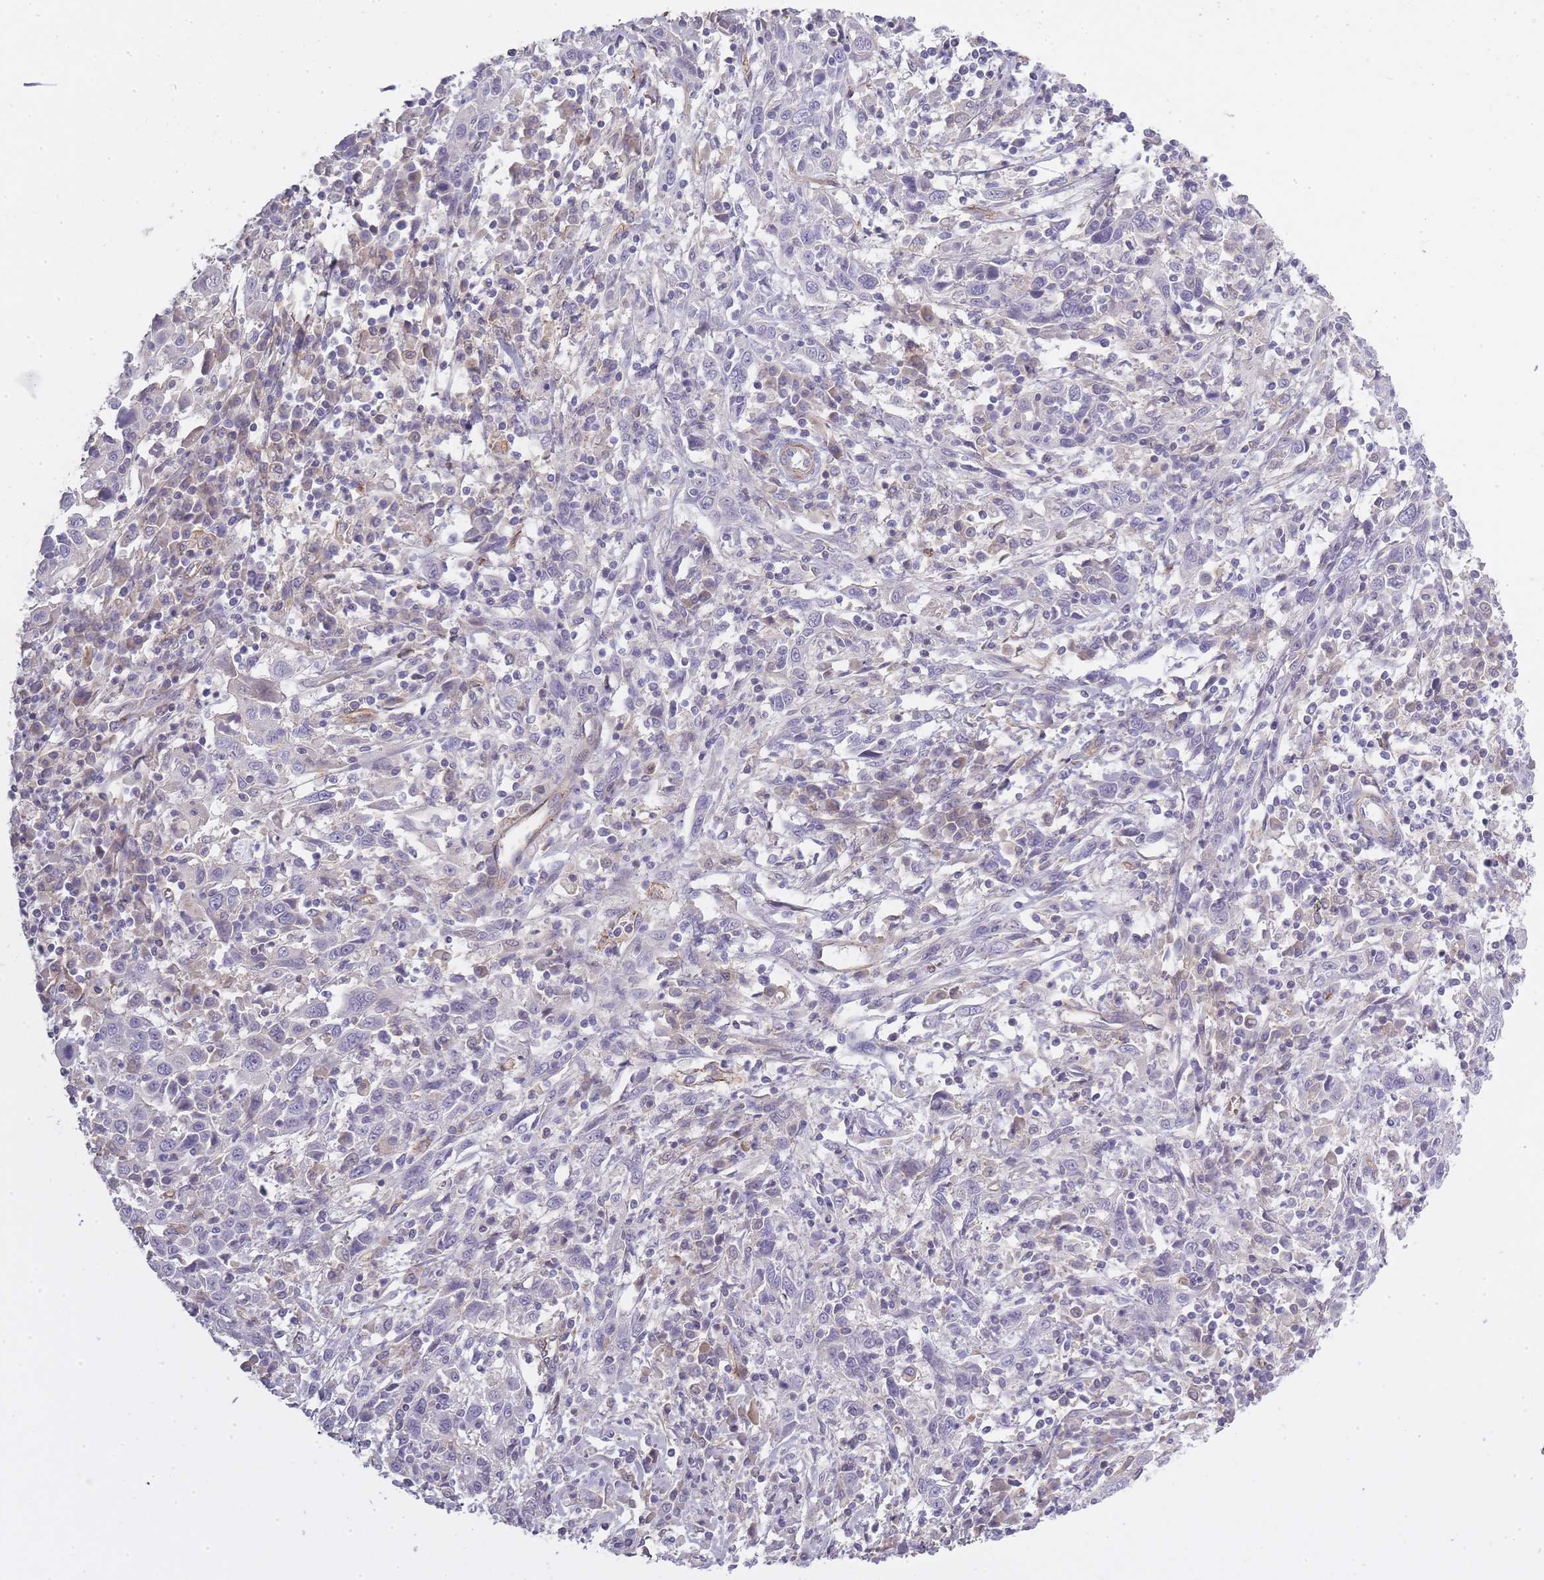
{"staining": {"intensity": "negative", "quantity": "none", "location": "none"}, "tissue": "cervical cancer", "cell_type": "Tumor cells", "image_type": "cancer", "snomed": [{"axis": "morphology", "description": "Squamous cell carcinoma, NOS"}, {"axis": "topography", "description": "Cervix"}], "caption": "Immunohistochemistry (IHC) micrograph of human cervical cancer stained for a protein (brown), which reveals no expression in tumor cells. The staining is performed using DAB (3,3'-diaminobenzidine) brown chromogen with nuclei counter-stained in using hematoxylin.", "gene": "SLC8A2", "patient": {"sex": "female", "age": 46}}